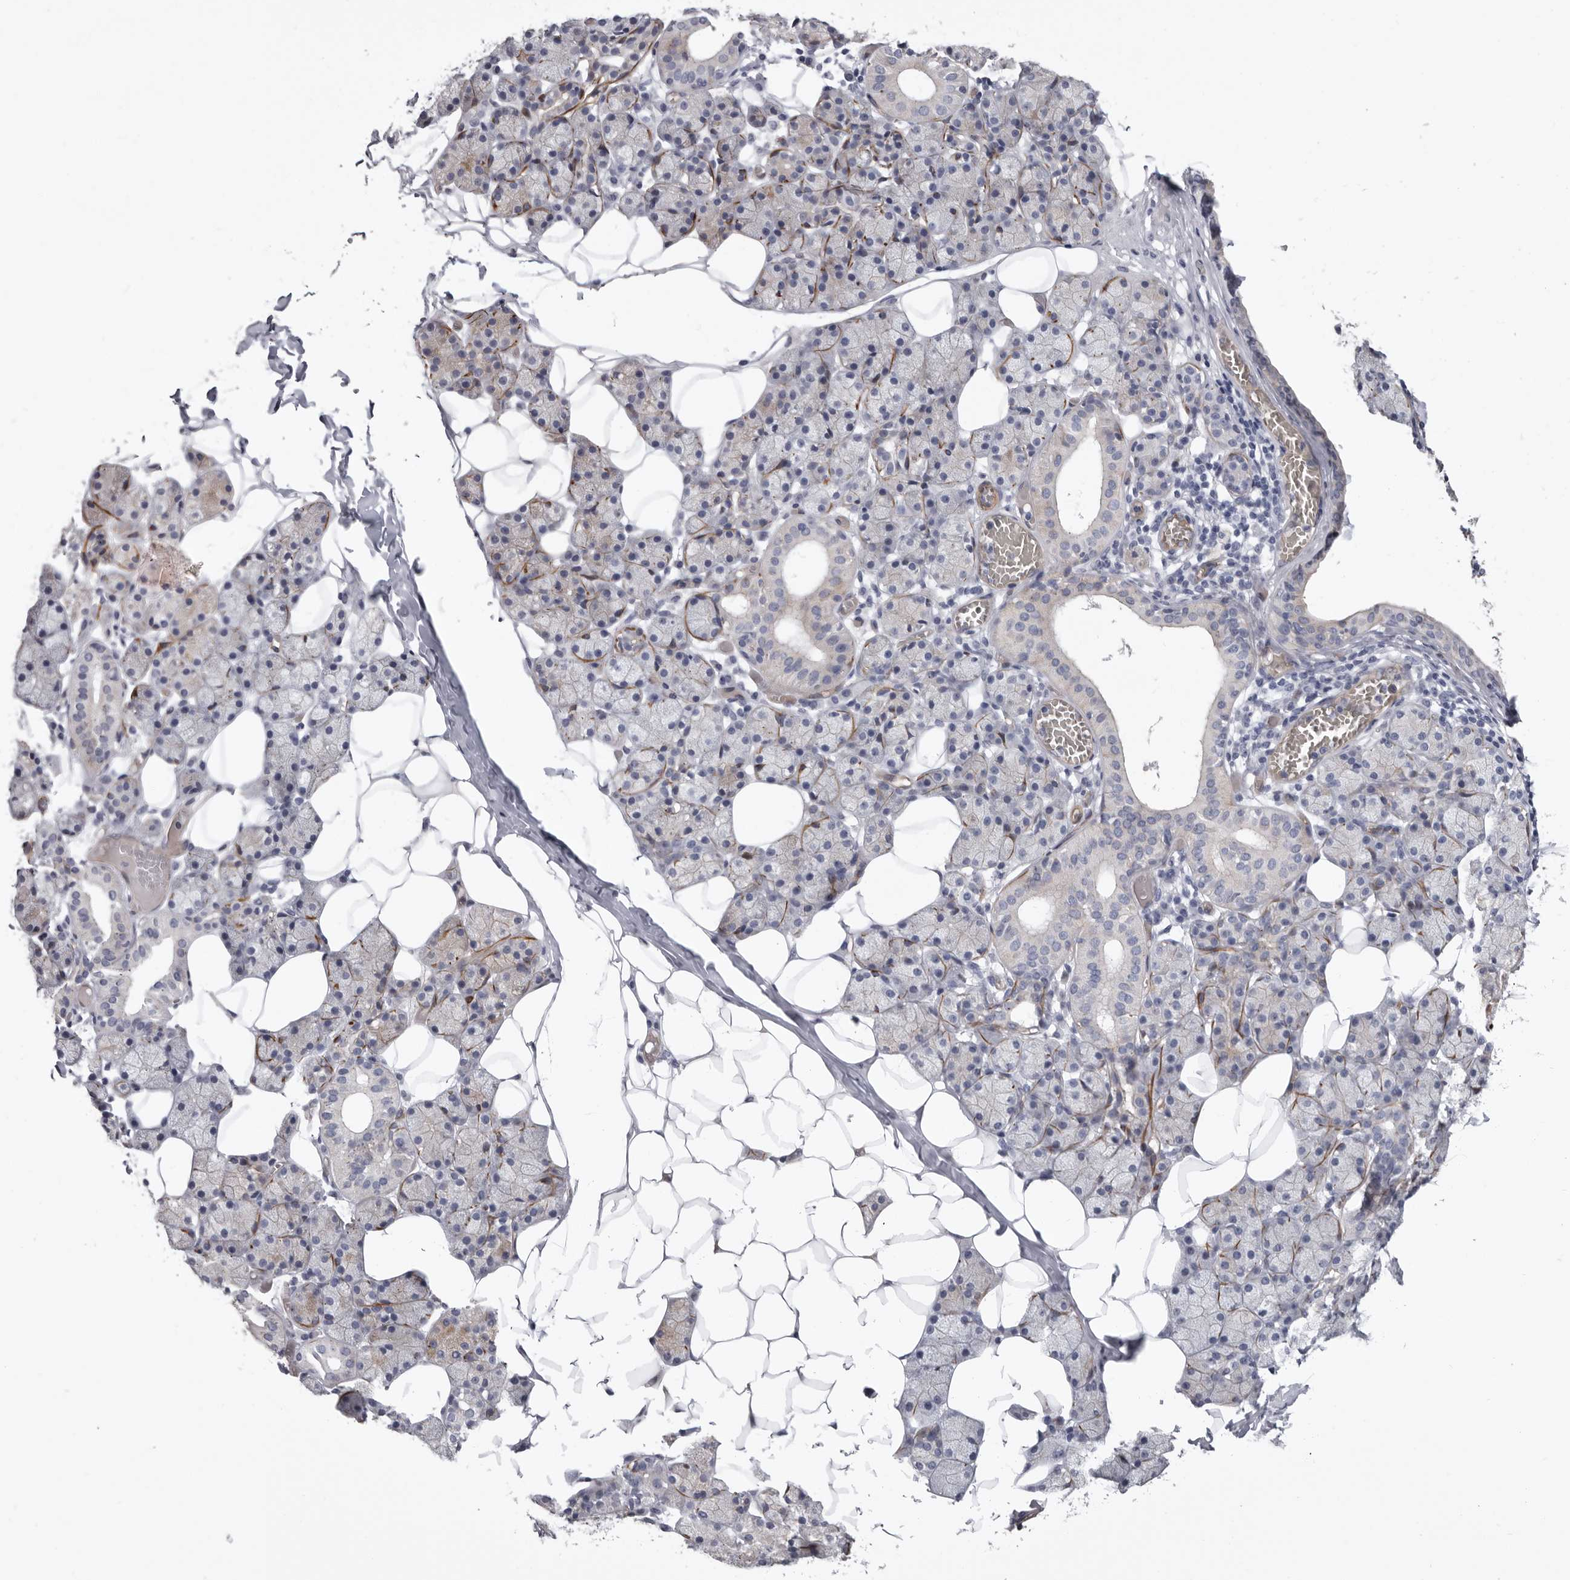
{"staining": {"intensity": "weak", "quantity": "<25%", "location": "cytoplasmic/membranous"}, "tissue": "salivary gland", "cell_type": "Glandular cells", "image_type": "normal", "snomed": [{"axis": "morphology", "description": "Normal tissue, NOS"}, {"axis": "topography", "description": "Salivary gland"}], "caption": "Immunohistochemistry photomicrograph of unremarkable salivary gland: salivary gland stained with DAB (3,3'-diaminobenzidine) reveals no significant protein expression in glandular cells. (DAB (3,3'-diaminobenzidine) immunohistochemistry with hematoxylin counter stain).", "gene": "ADGRL4", "patient": {"sex": "female", "age": 33}}